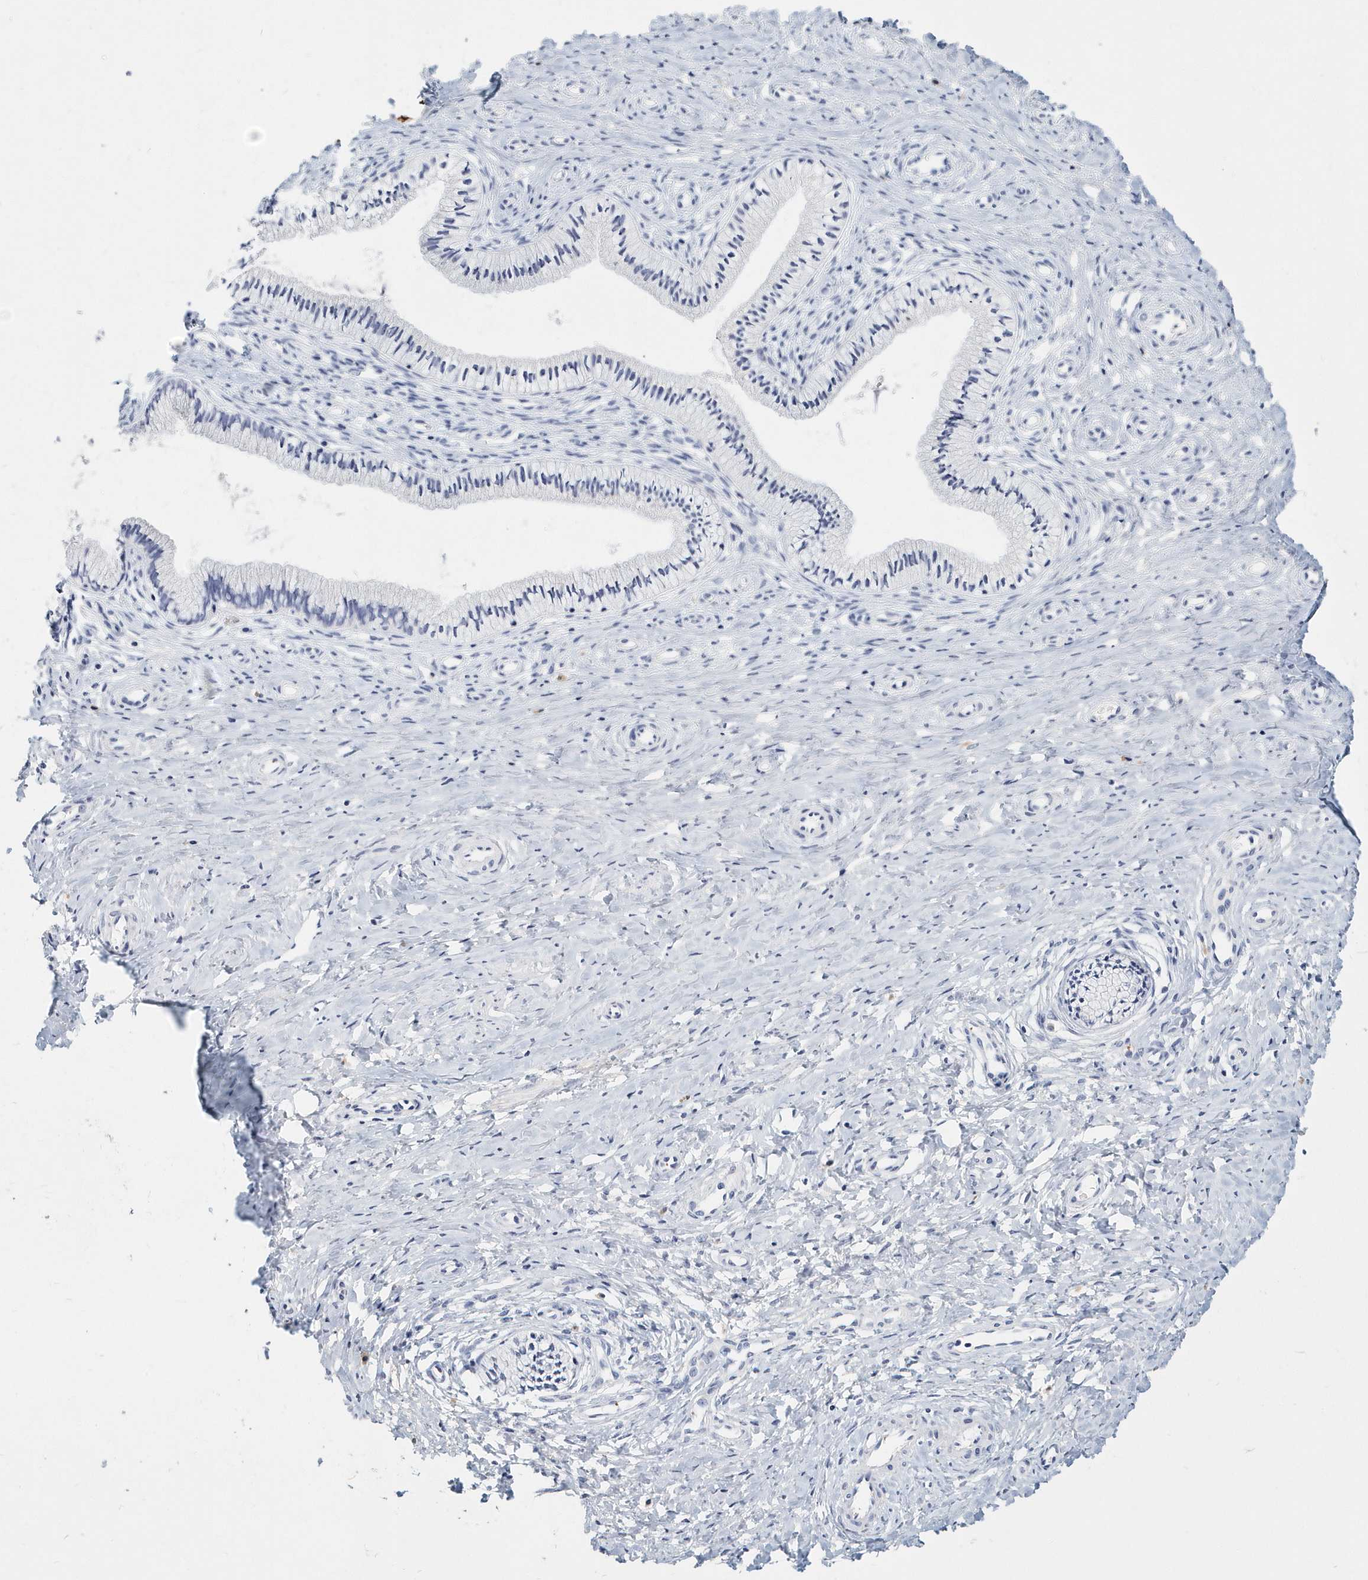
{"staining": {"intensity": "negative", "quantity": "none", "location": "none"}, "tissue": "cervix", "cell_type": "Glandular cells", "image_type": "normal", "snomed": [{"axis": "morphology", "description": "Normal tissue, NOS"}, {"axis": "topography", "description": "Cervix"}], "caption": "Glandular cells show no significant protein positivity in unremarkable cervix. (Brightfield microscopy of DAB immunohistochemistry (IHC) at high magnification).", "gene": "ITGA2B", "patient": {"sex": "female", "age": 36}}